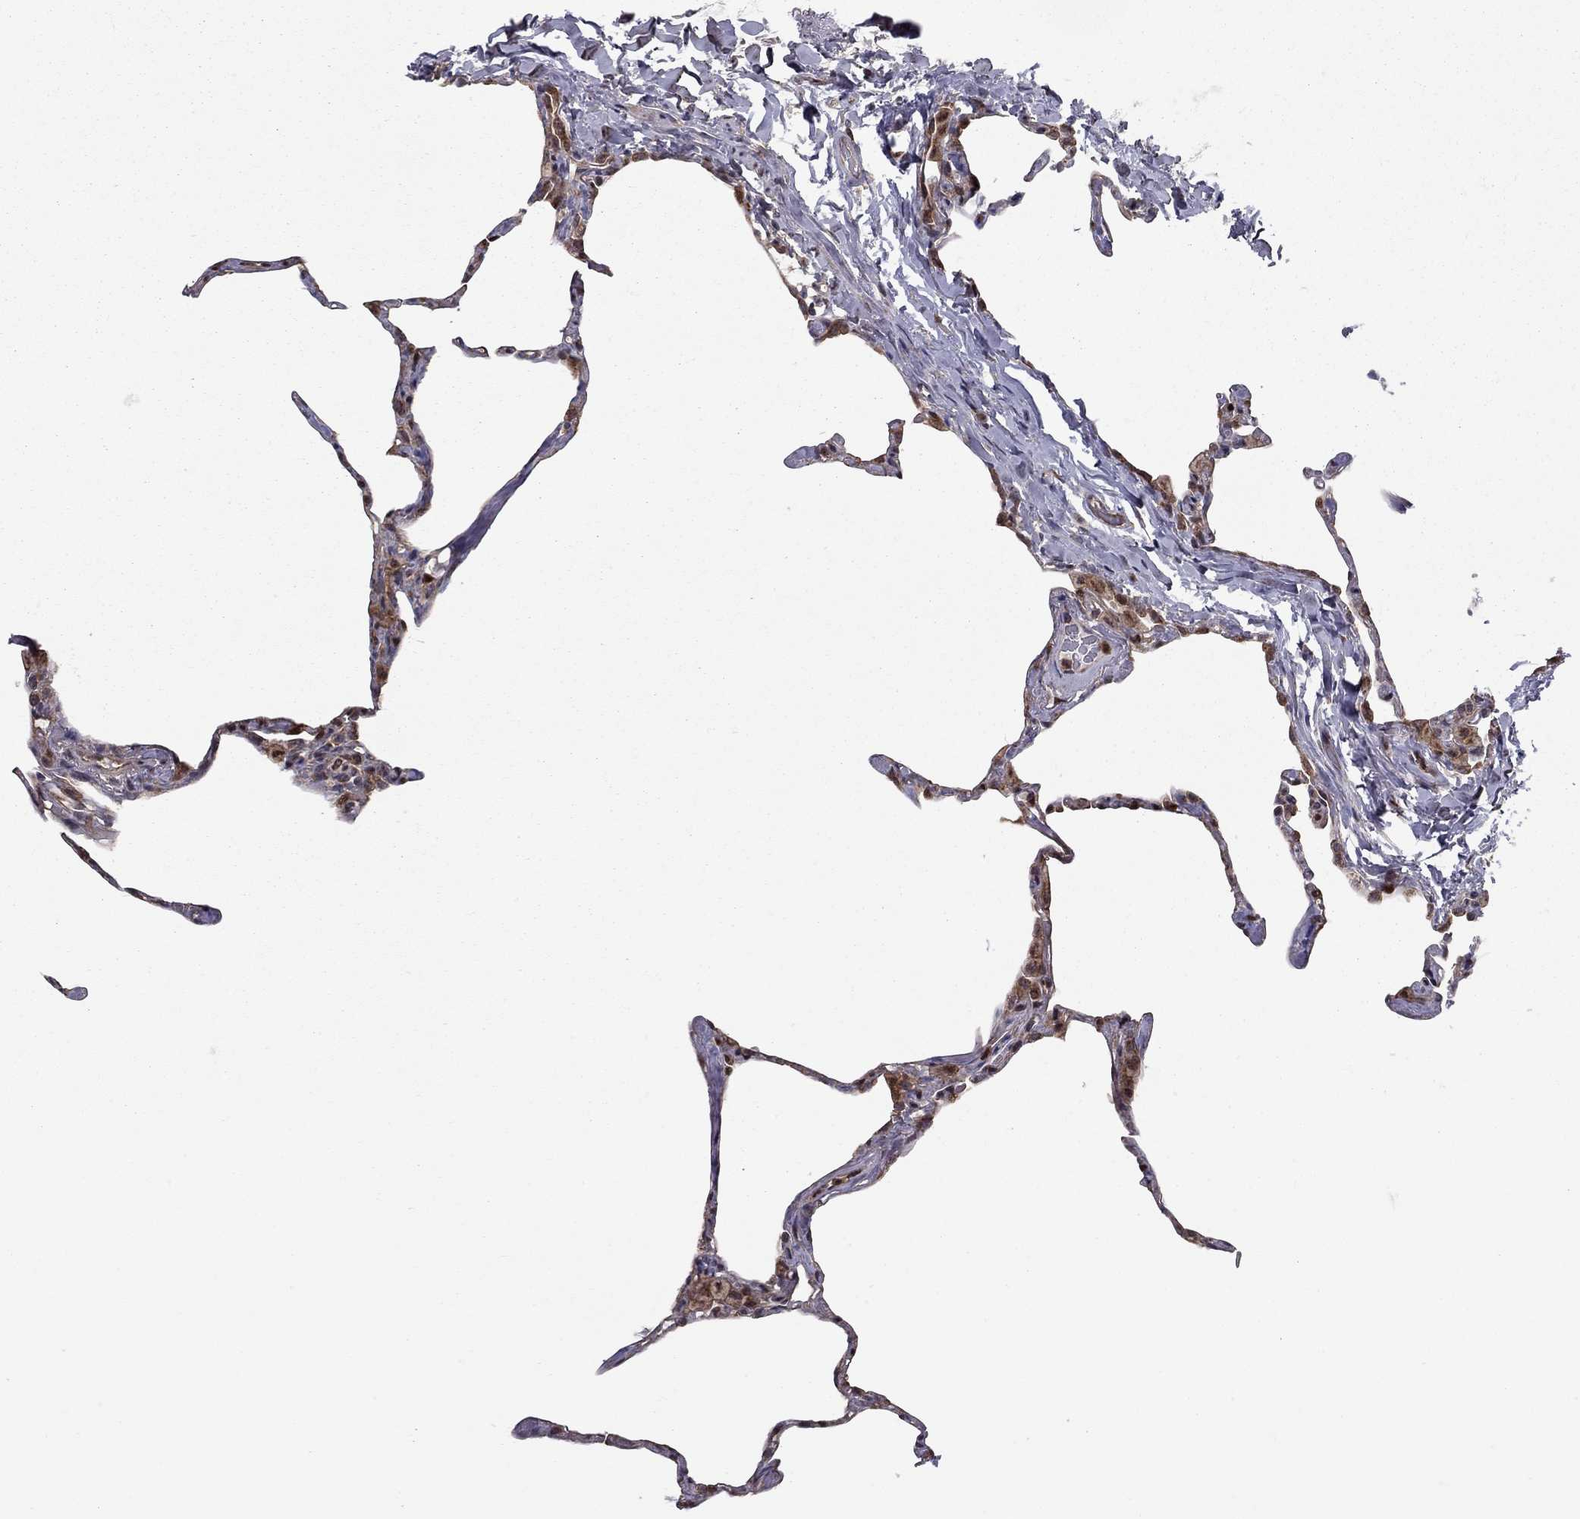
{"staining": {"intensity": "moderate", "quantity": "<25%", "location": "cytoplasmic/membranous"}, "tissue": "lung", "cell_type": "Alveolar cells", "image_type": "normal", "snomed": [{"axis": "morphology", "description": "Normal tissue, NOS"}, {"axis": "topography", "description": "Lung"}], "caption": "Brown immunohistochemical staining in unremarkable lung exhibits moderate cytoplasmic/membranous expression in approximately <25% of alveolar cells.", "gene": "DUSP7", "patient": {"sex": "male", "age": 65}}